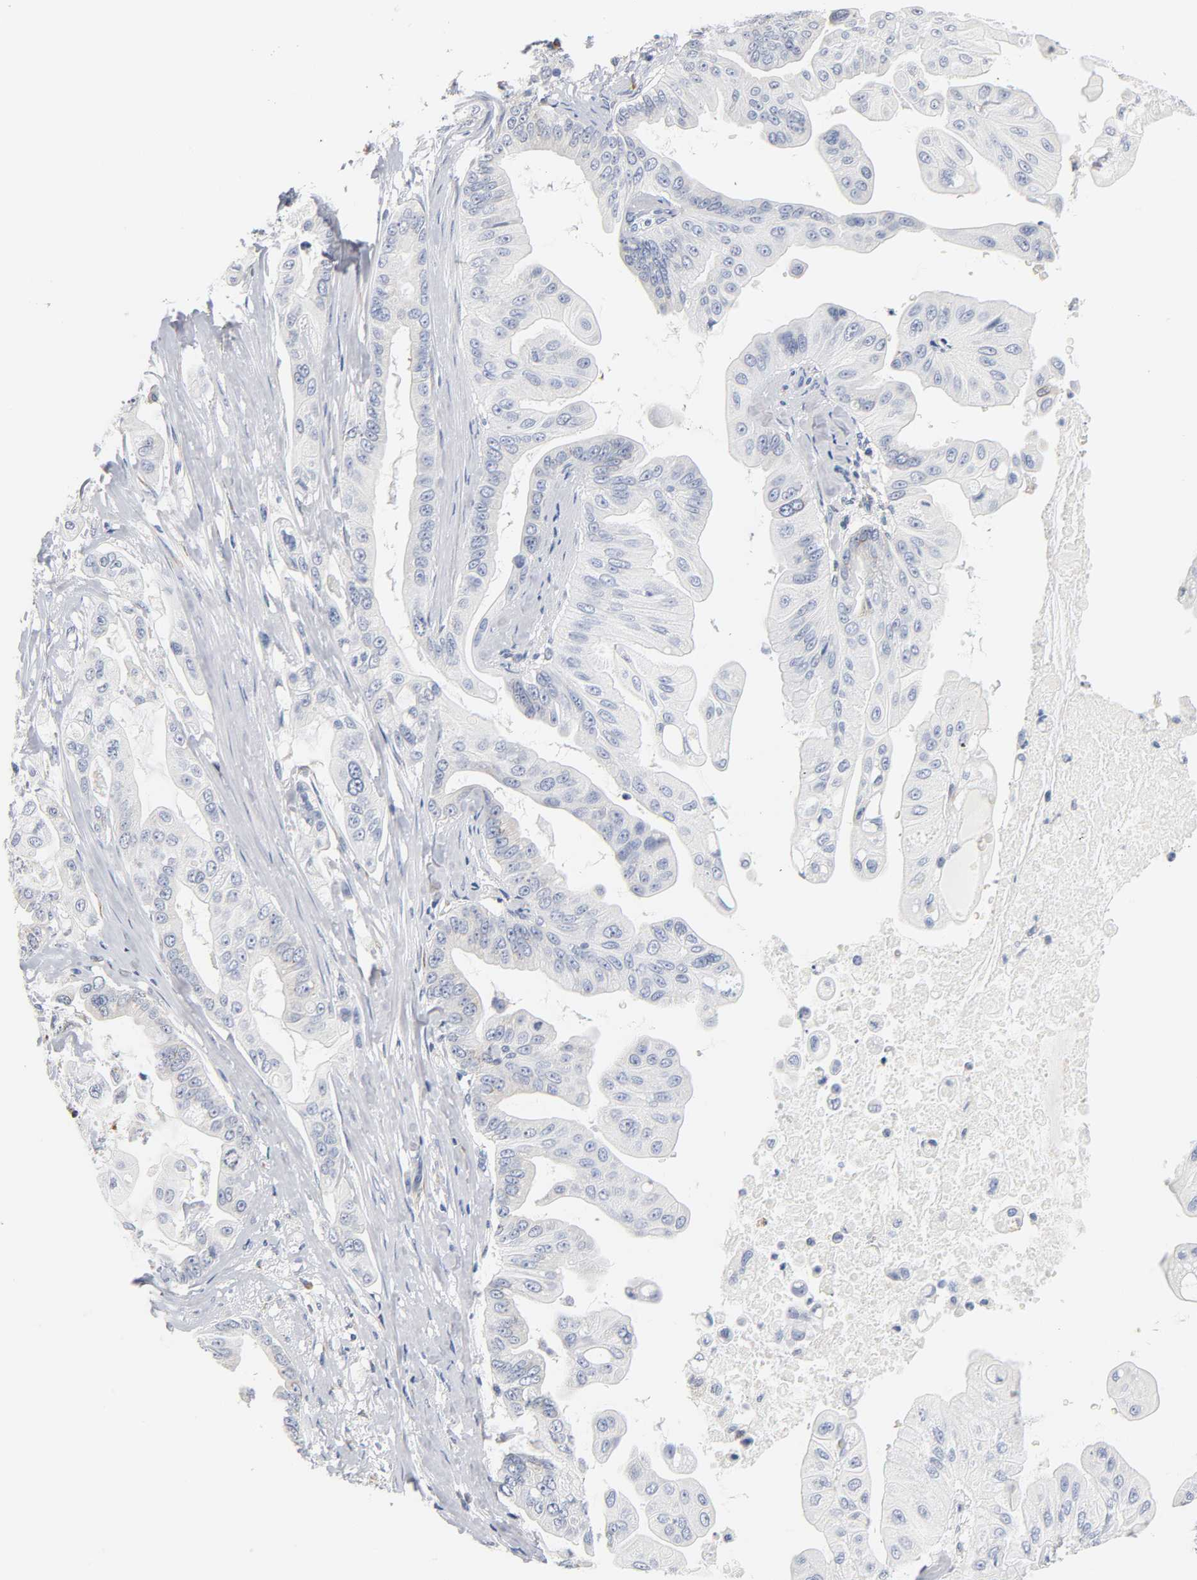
{"staining": {"intensity": "moderate", "quantity": ">75%", "location": "cytoplasmic/membranous"}, "tissue": "pancreatic cancer", "cell_type": "Tumor cells", "image_type": "cancer", "snomed": [{"axis": "morphology", "description": "Adenocarcinoma, NOS"}, {"axis": "topography", "description": "Pancreas"}], "caption": "High-power microscopy captured an immunohistochemistry (IHC) image of pancreatic cancer (adenocarcinoma), revealing moderate cytoplasmic/membranous positivity in about >75% of tumor cells.", "gene": "REL", "patient": {"sex": "female", "age": 75}}